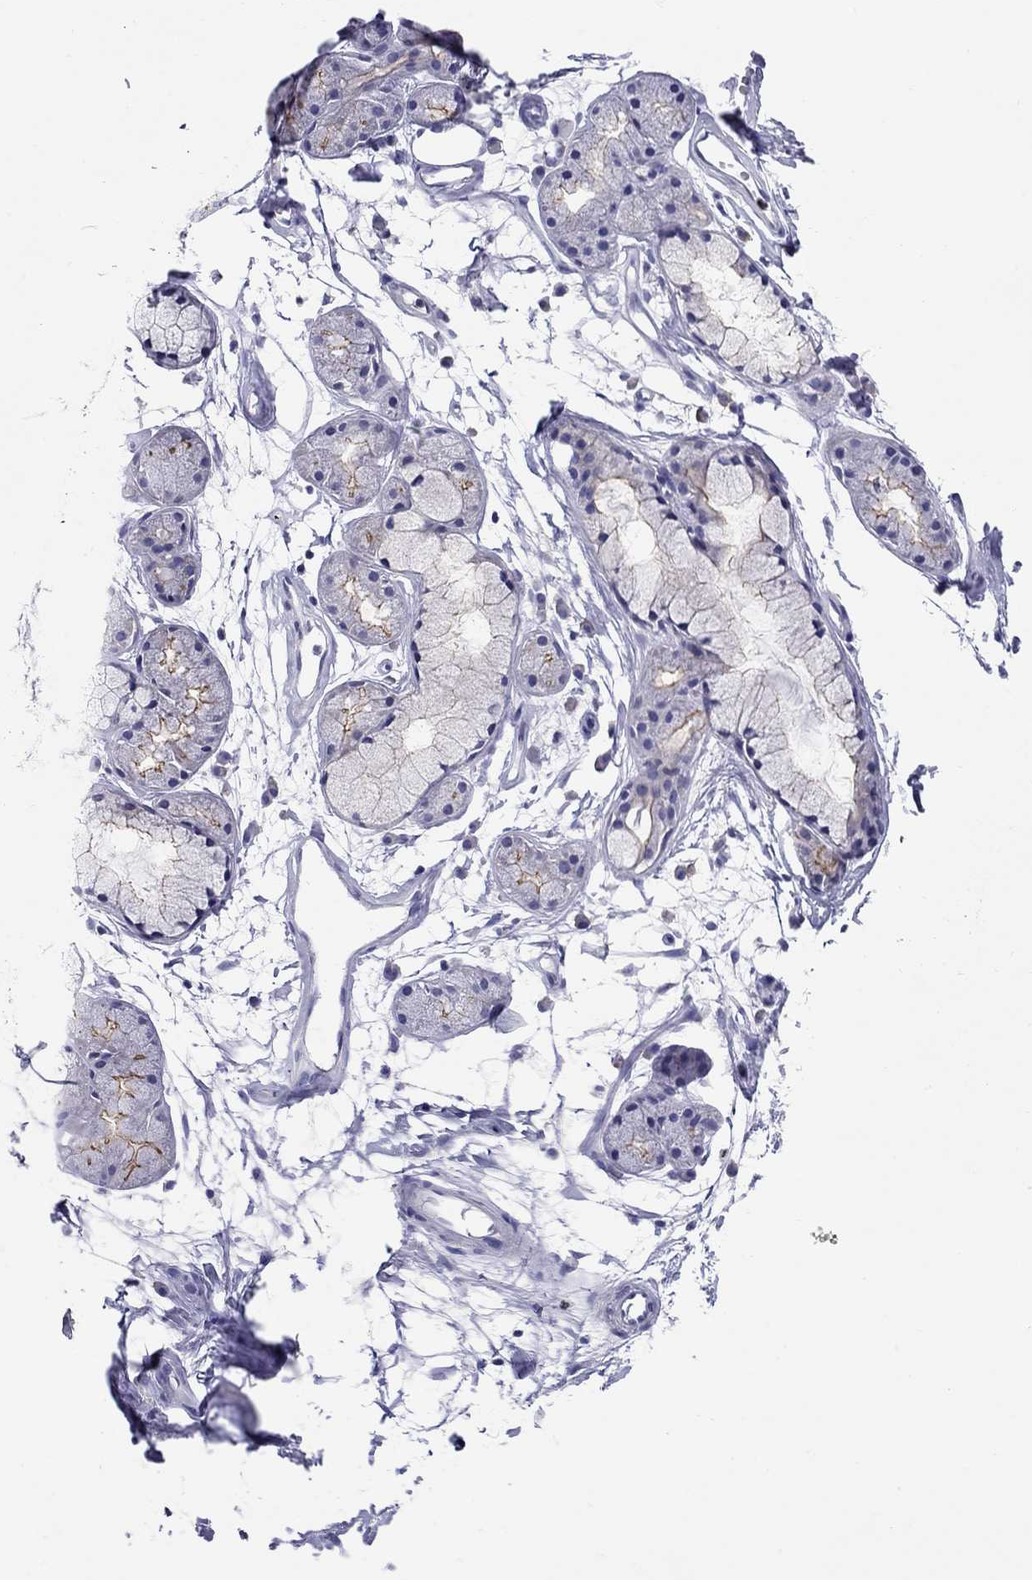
{"staining": {"intensity": "negative", "quantity": "none", "location": "none"}, "tissue": "soft tissue", "cell_type": "Chondrocytes", "image_type": "normal", "snomed": [{"axis": "morphology", "description": "Normal tissue, NOS"}, {"axis": "morphology", "description": "Squamous cell carcinoma, NOS"}, {"axis": "topography", "description": "Cartilage tissue"}, {"axis": "topography", "description": "Lung"}], "caption": "DAB immunohistochemical staining of normal soft tissue demonstrates no significant staining in chondrocytes. The staining was performed using DAB to visualize the protein expression in brown, while the nuclei were stained in blue with hematoxylin (Magnification: 20x).", "gene": "SLC46A2", "patient": {"sex": "male", "age": 66}}